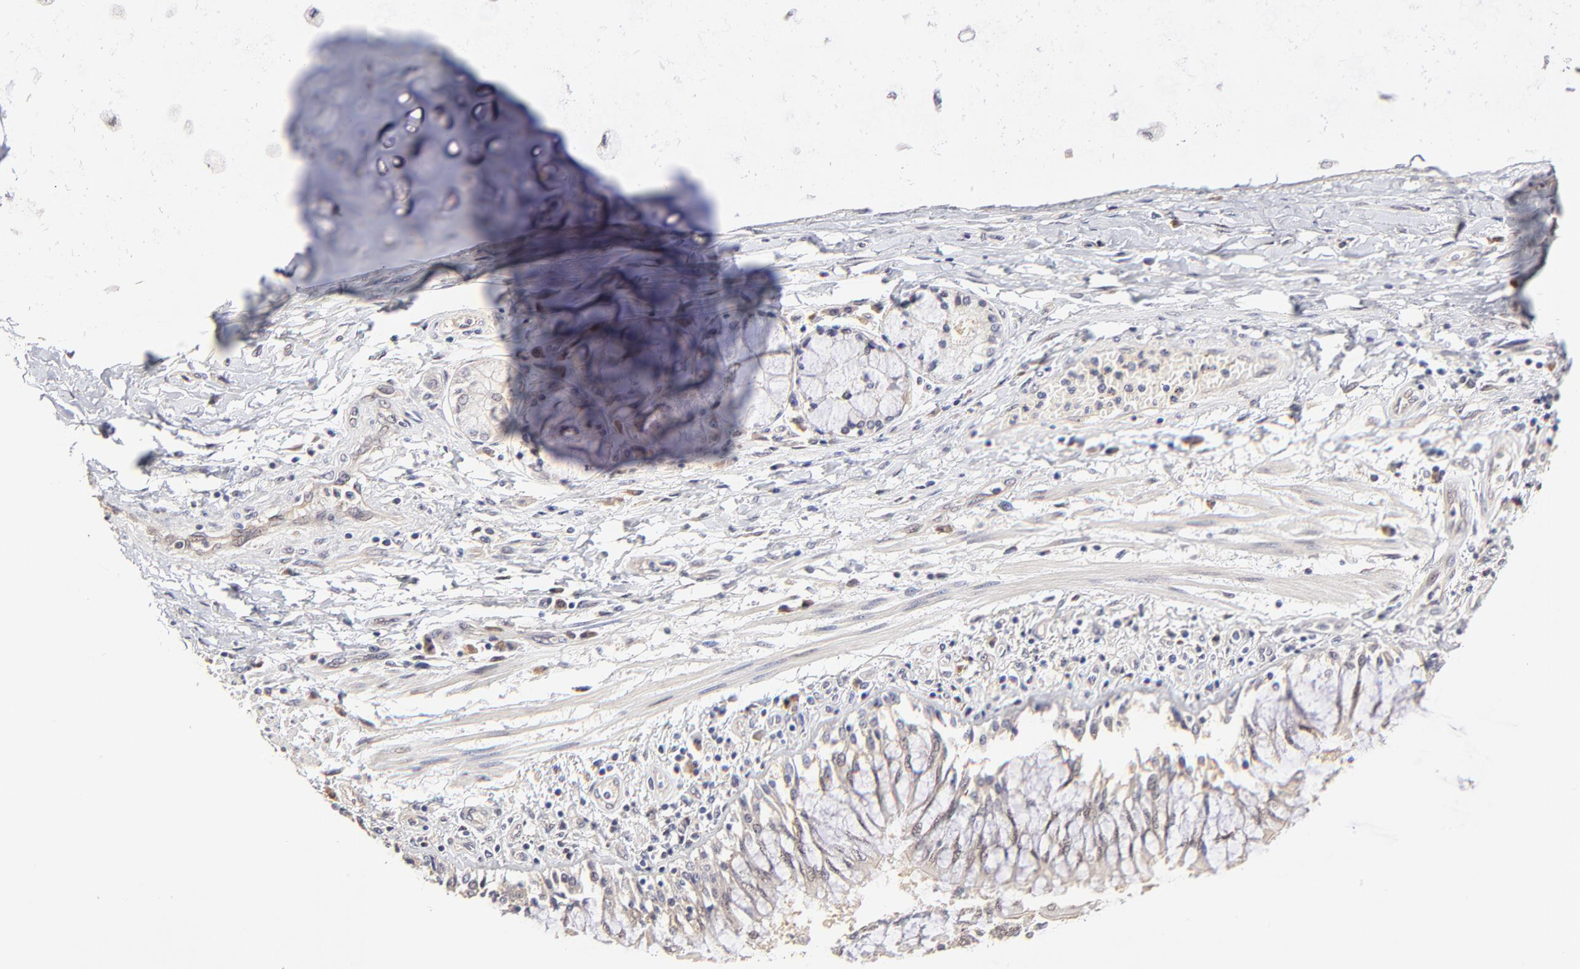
{"staining": {"intensity": "weak", "quantity": "25%-75%", "location": "nuclear"}, "tissue": "adipose tissue", "cell_type": "Adipocytes", "image_type": "normal", "snomed": [{"axis": "morphology", "description": "Normal tissue, NOS"}, {"axis": "morphology", "description": "Adenocarcinoma, NOS"}, {"axis": "topography", "description": "Cartilage tissue"}, {"axis": "topography", "description": "Lung"}], "caption": "A low amount of weak nuclear expression is appreciated in approximately 25%-75% of adipocytes in unremarkable adipose tissue. The protein is shown in brown color, while the nuclei are stained blue.", "gene": "ZNF10", "patient": {"sex": "female", "age": 67}}